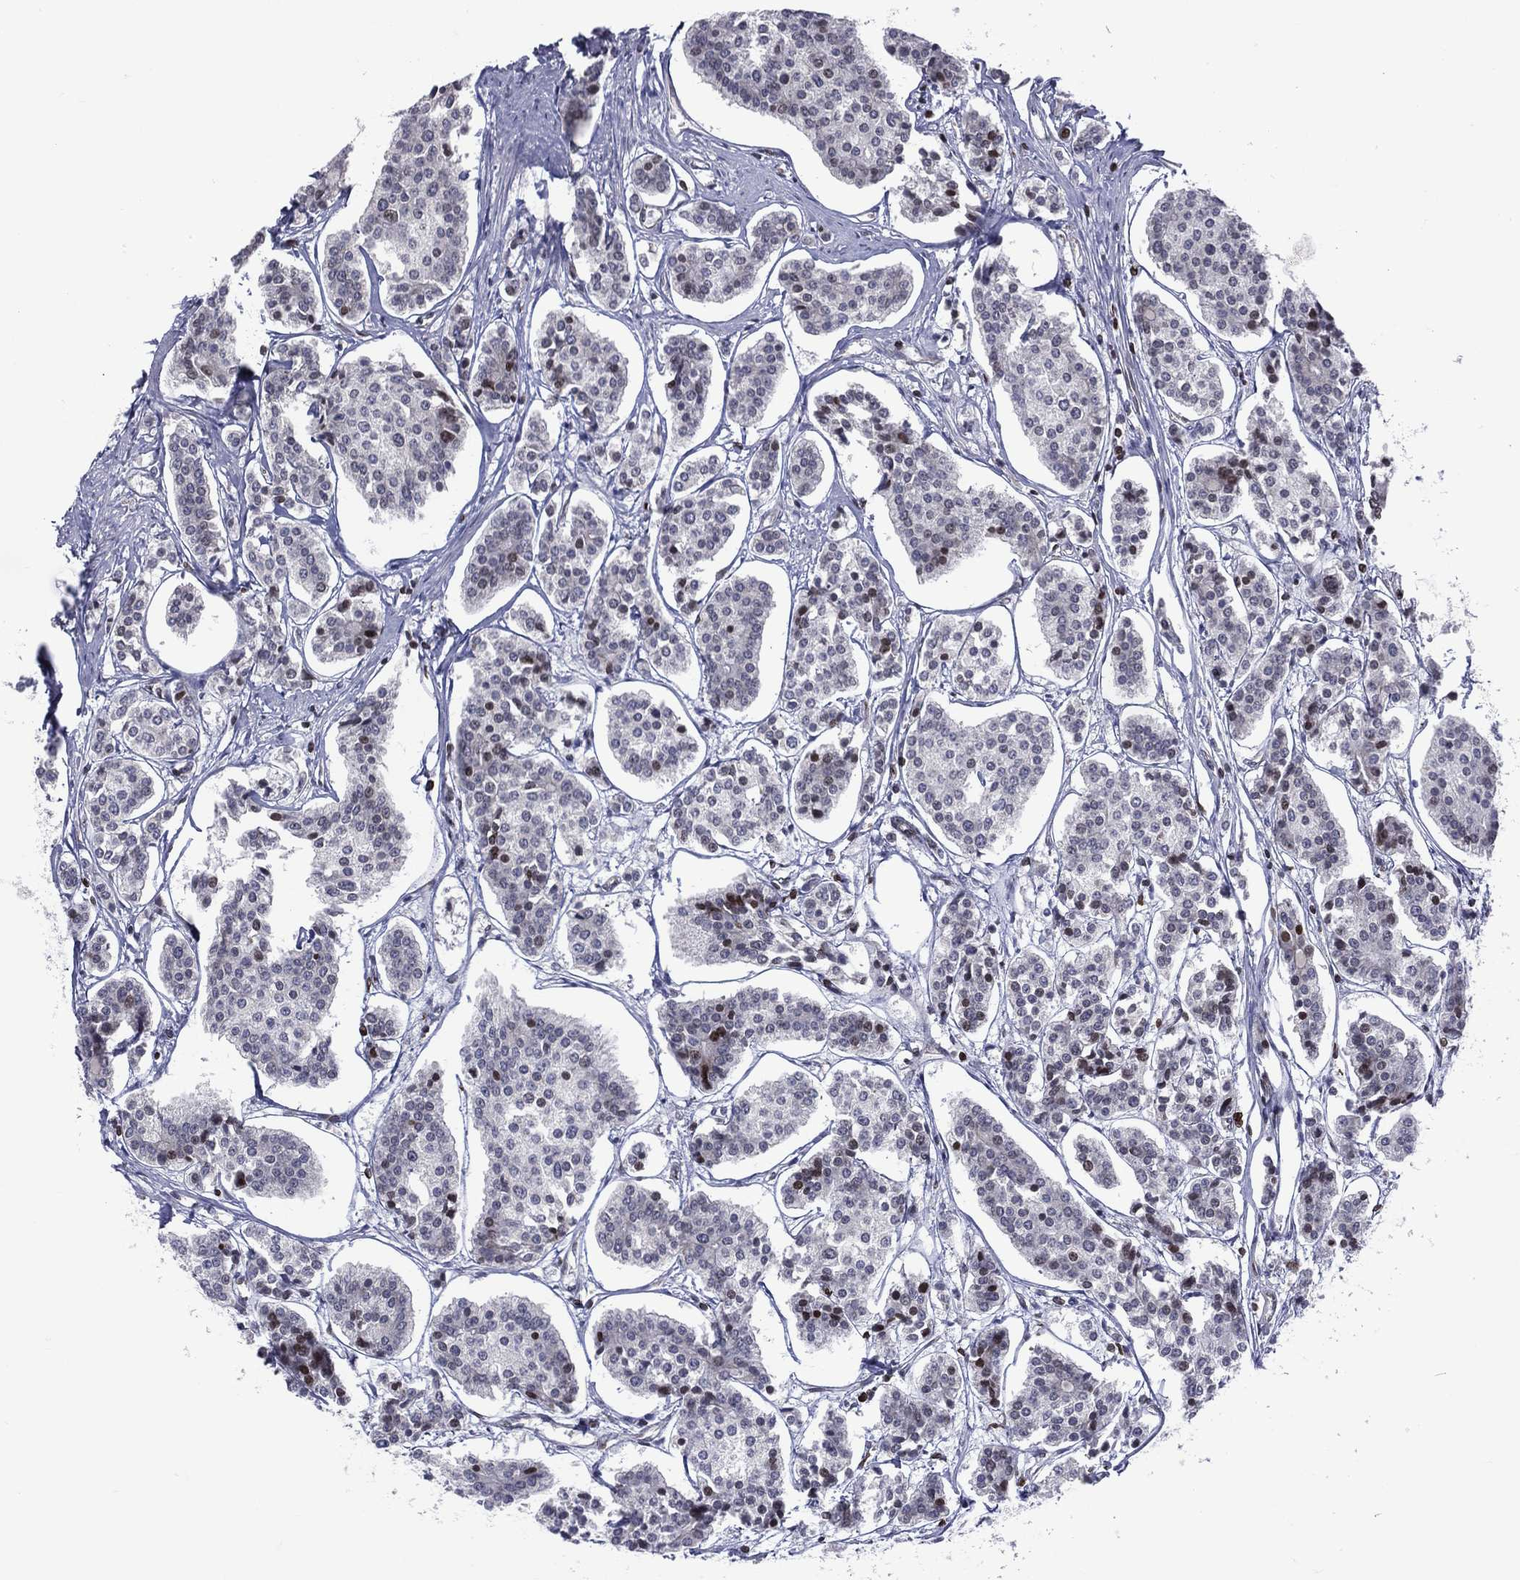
{"staining": {"intensity": "strong", "quantity": "<25%", "location": "nuclear"}, "tissue": "carcinoid", "cell_type": "Tumor cells", "image_type": "cancer", "snomed": [{"axis": "morphology", "description": "Carcinoid, malignant, NOS"}, {"axis": "topography", "description": "Small intestine"}], "caption": "A medium amount of strong nuclear positivity is identified in approximately <25% of tumor cells in malignant carcinoid tissue.", "gene": "DBF4B", "patient": {"sex": "female", "age": 65}}